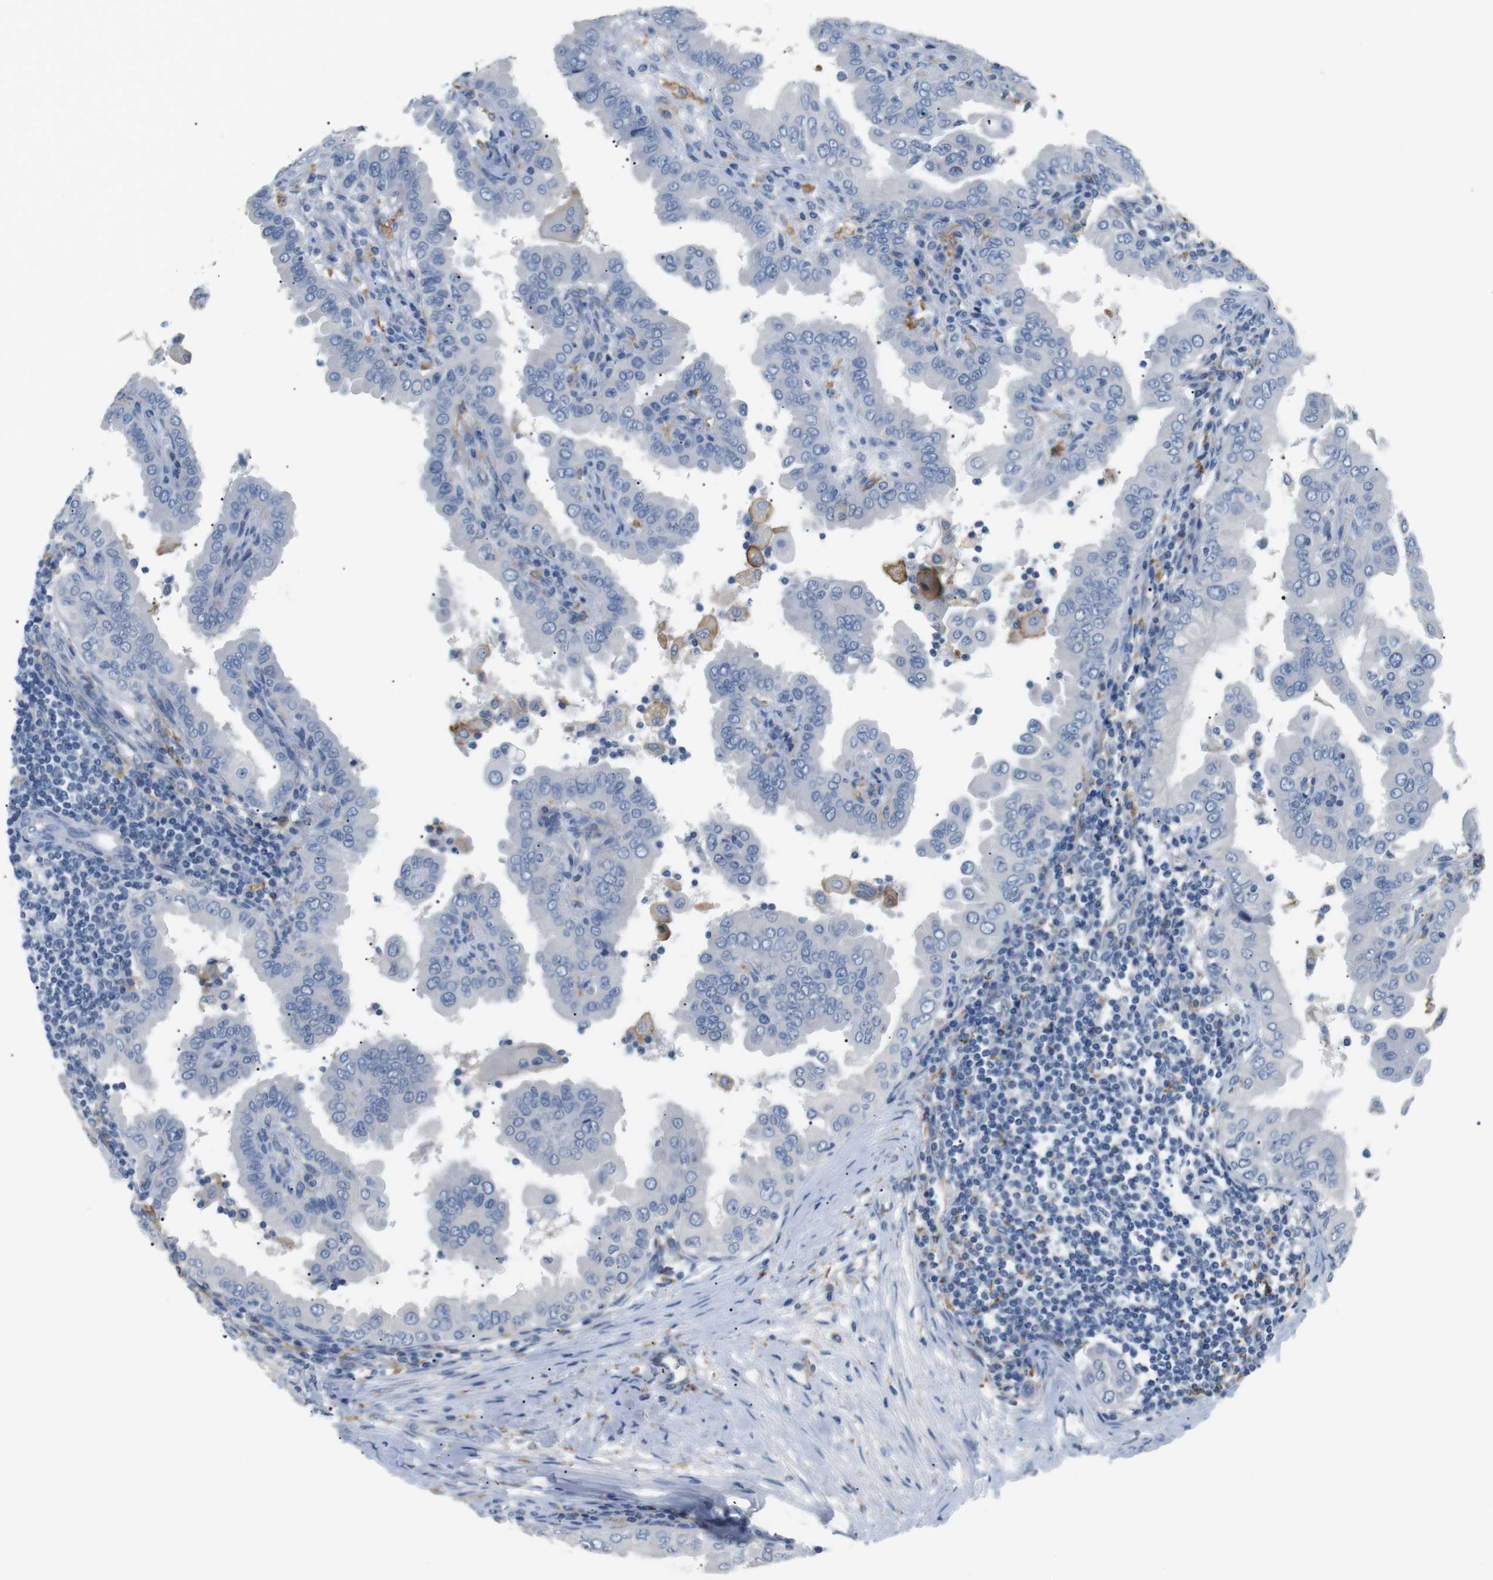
{"staining": {"intensity": "negative", "quantity": "none", "location": "none"}, "tissue": "thyroid cancer", "cell_type": "Tumor cells", "image_type": "cancer", "snomed": [{"axis": "morphology", "description": "Papillary adenocarcinoma, NOS"}, {"axis": "topography", "description": "Thyroid gland"}], "caption": "The histopathology image exhibits no staining of tumor cells in papillary adenocarcinoma (thyroid).", "gene": "FCGRT", "patient": {"sex": "male", "age": 33}}